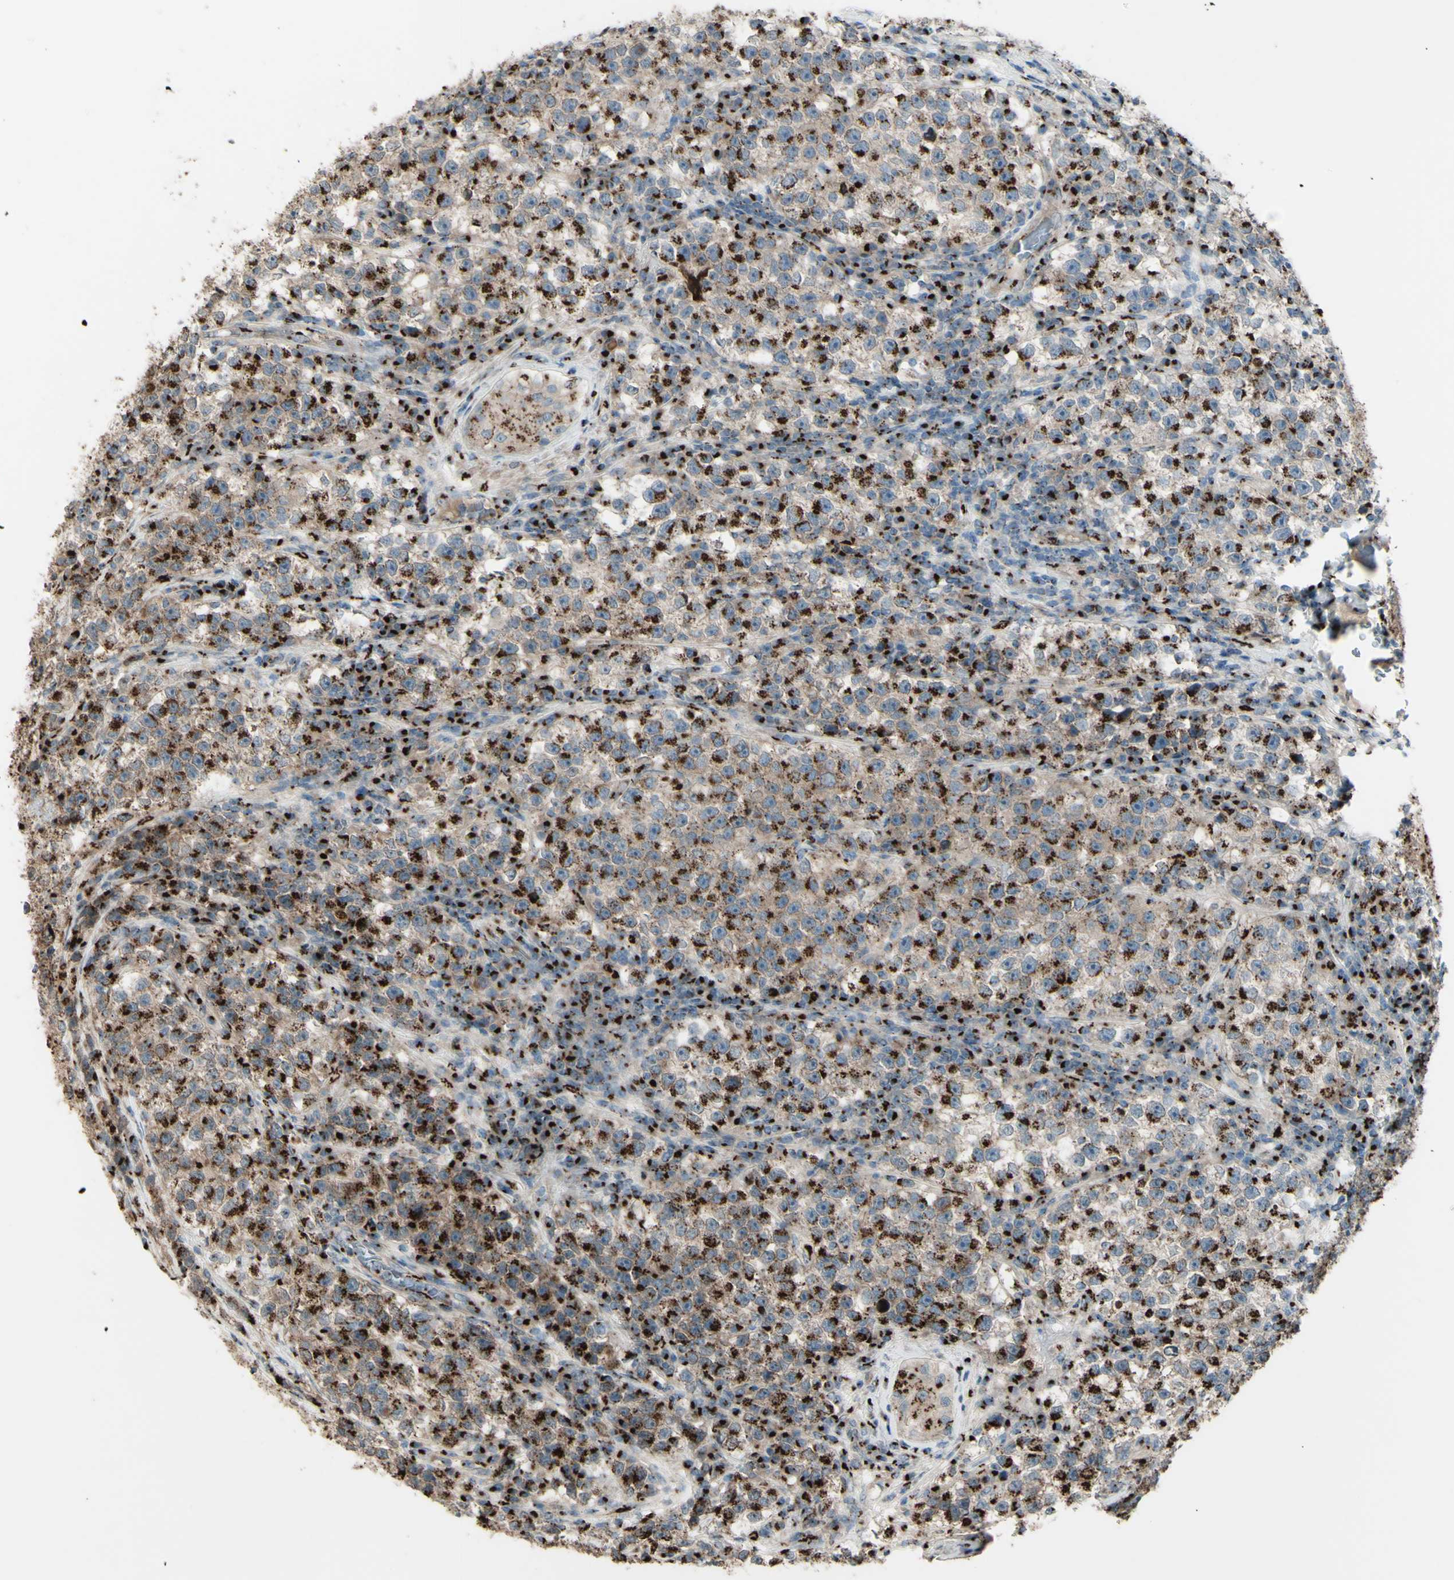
{"staining": {"intensity": "strong", "quantity": ">75%", "location": "cytoplasmic/membranous"}, "tissue": "testis cancer", "cell_type": "Tumor cells", "image_type": "cancer", "snomed": [{"axis": "morphology", "description": "Seminoma, NOS"}, {"axis": "topography", "description": "Testis"}], "caption": "Testis cancer tissue shows strong cytoplasmic/membranous positivity in about >75% of tumor cells", "gene": "BPNT2", "patient": {"sex": "male", "age": 22}}